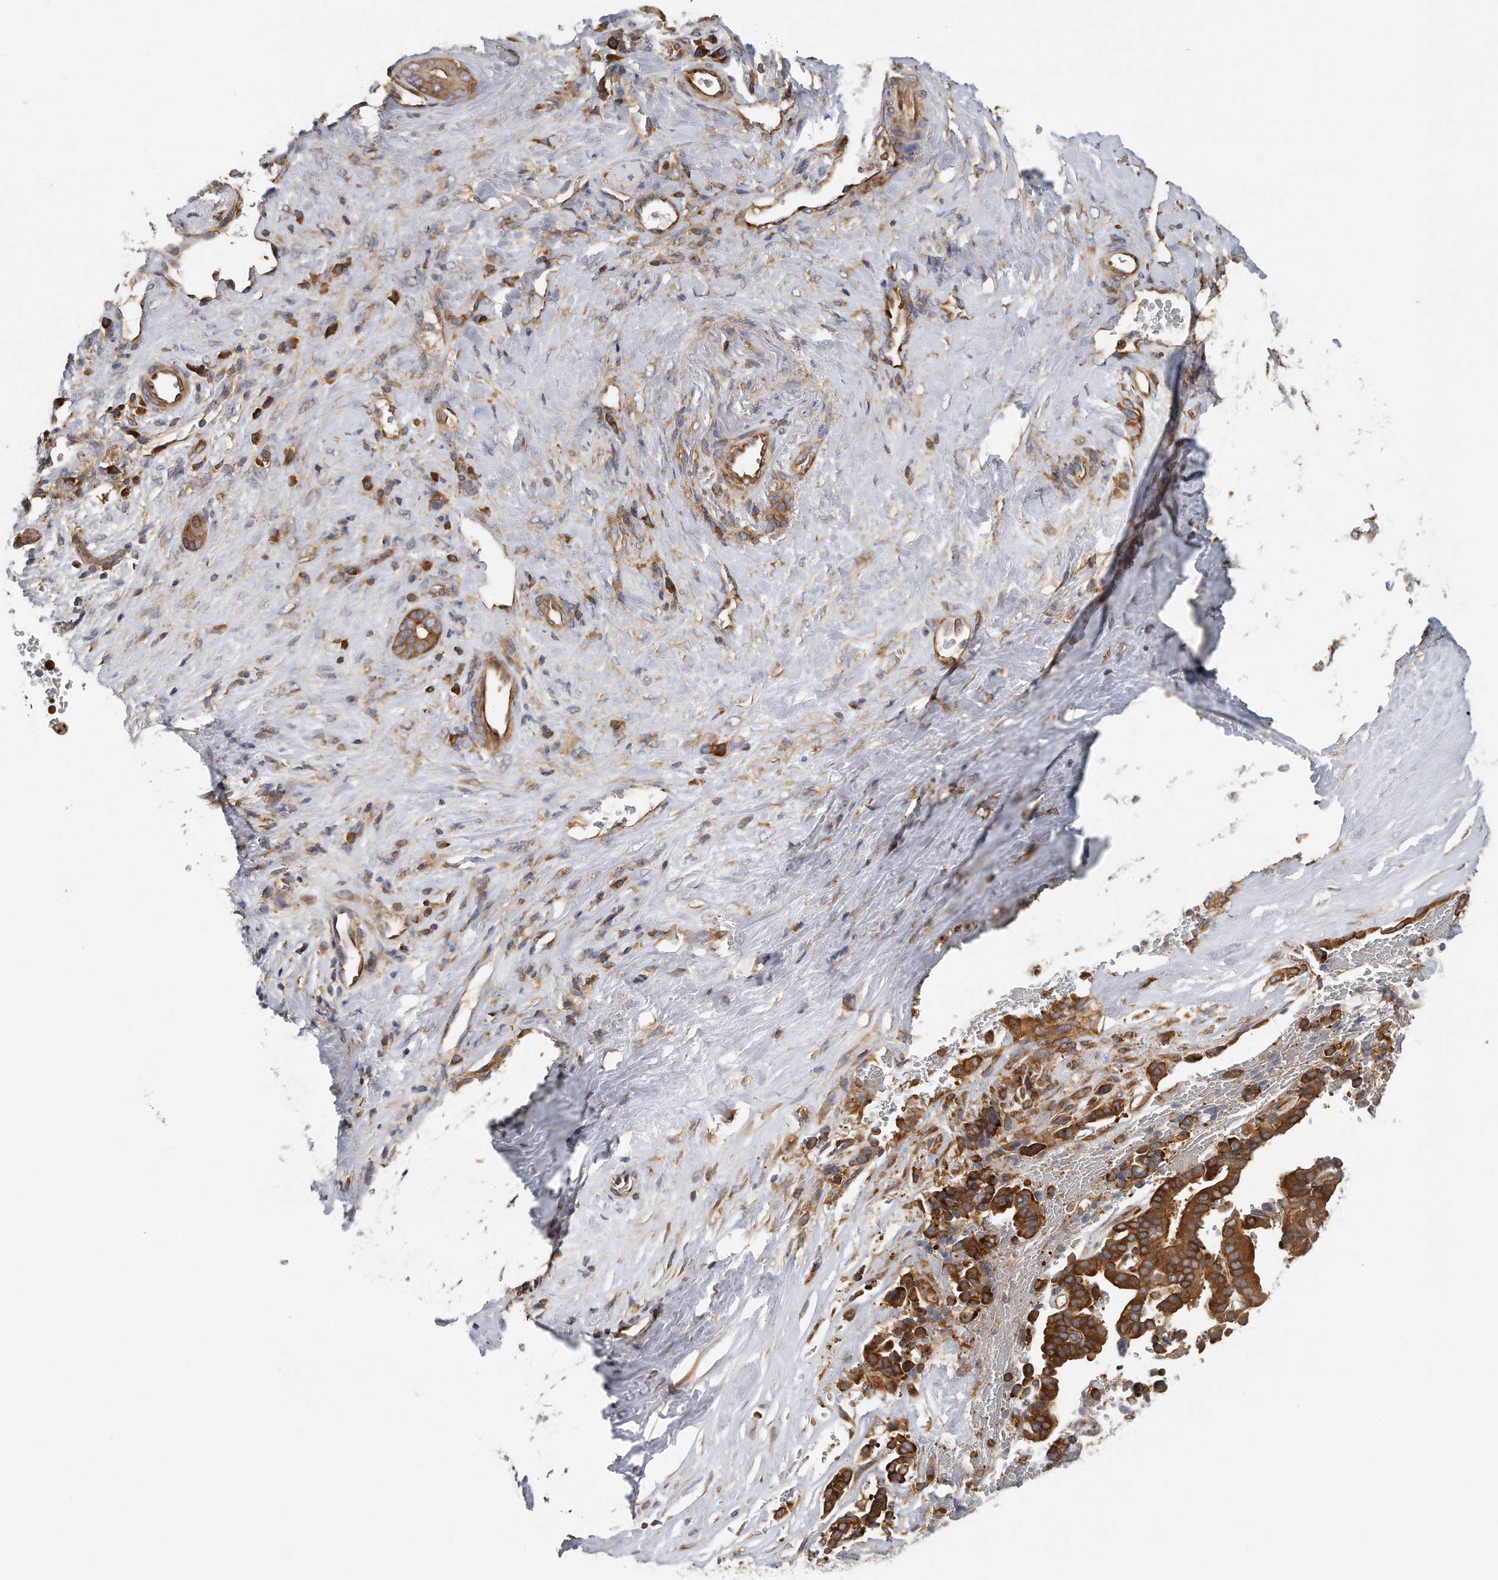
{"staining": {"intensity": "strong", "quantity": ">75%", "location": "cytoplasmic/membranous"}, "tissue": "liver cancer", "cell_type": "Tumor cells", "image_type": "cancer", "snomed": [{"axis": "morphology", "description": "Cholangiocarcinoma"}, {"axis": "topography", "description": "Liver"}], "caption": "Immunohistochemical staining of human liver cancer (cholangiocarcinoma) reveals high levels of strong cytoplasmic/membranous staining in about >75% of tumor cells.", "gene": "EIF3I", "patient": {"sex": "female", "age": 75}}